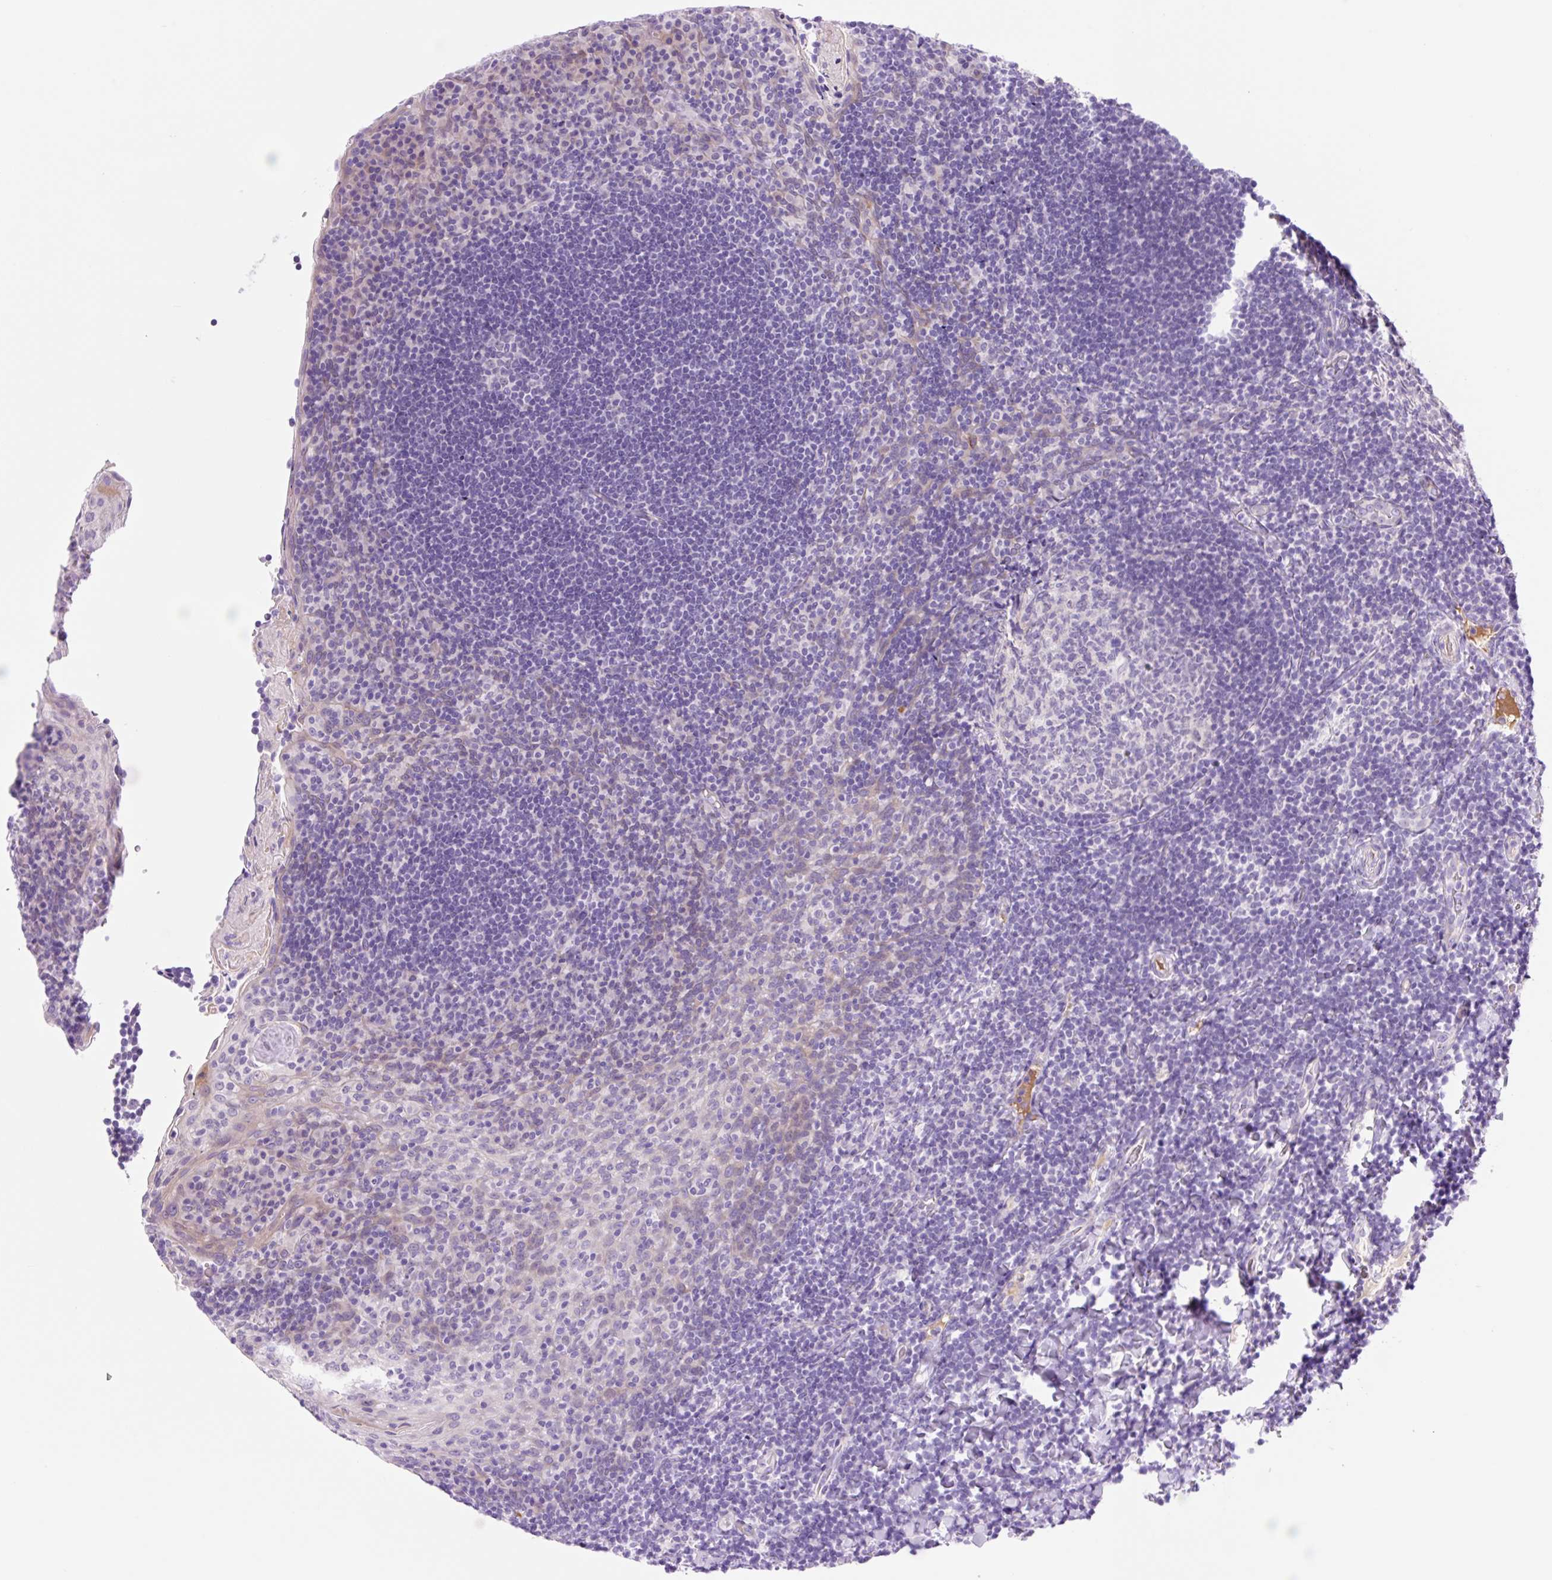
{"staining": {"intensity": "negative", "quantity": "none", "location": "none"}, "tissue": "tonsil", "cell_type": "Germinal center cells", "image_type": "normal", "snomed": [{"axis": "morphology", "description": "Normal tissue, NOS"}, {"axis": "topography", "description": "Tonsil"}], "caption": "DAB immunohistochemical staining of benign human tonsil shows no significant expression in germinal center cells.", "gene": "ZNF121", "patient": {"sex": "male", "age": 17}}